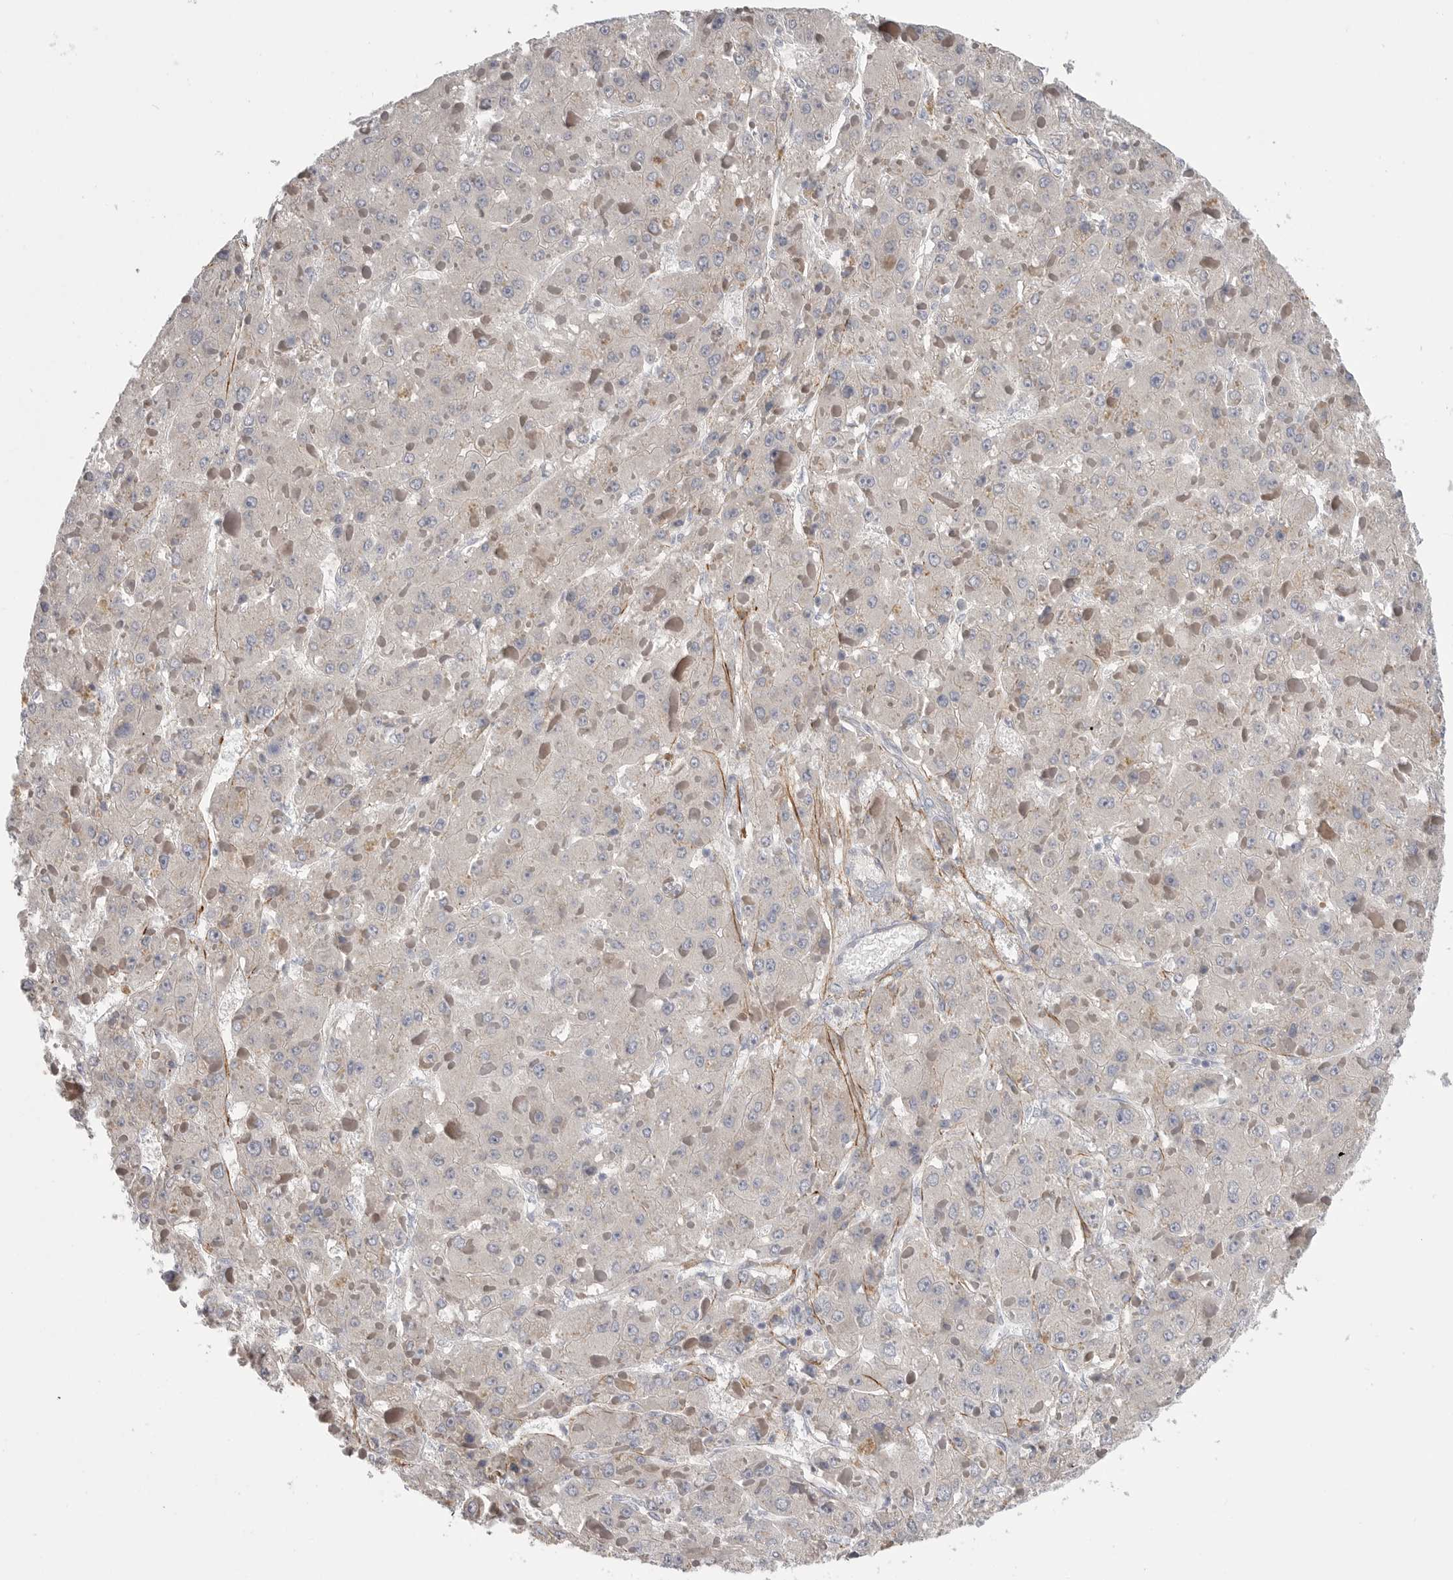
{"staining": {"intensity": "negative", "quantity": "none", "location": "none"}, "tissue": "liver cancer", "cell_type": "Tumor cells", "image_type": "cancer", "snomed": [{"axis": "morphology", "description": "Carcinoma, Hepatocellular, NOS"}, {"axis": "topography", "description": "Liver"}], "caption": "Image shows no protein staining in tumor cells of liver hepatocellular carcinoma tissue.", "gene": "SDC3", "patient": {"sex": "female", "age": 73}}